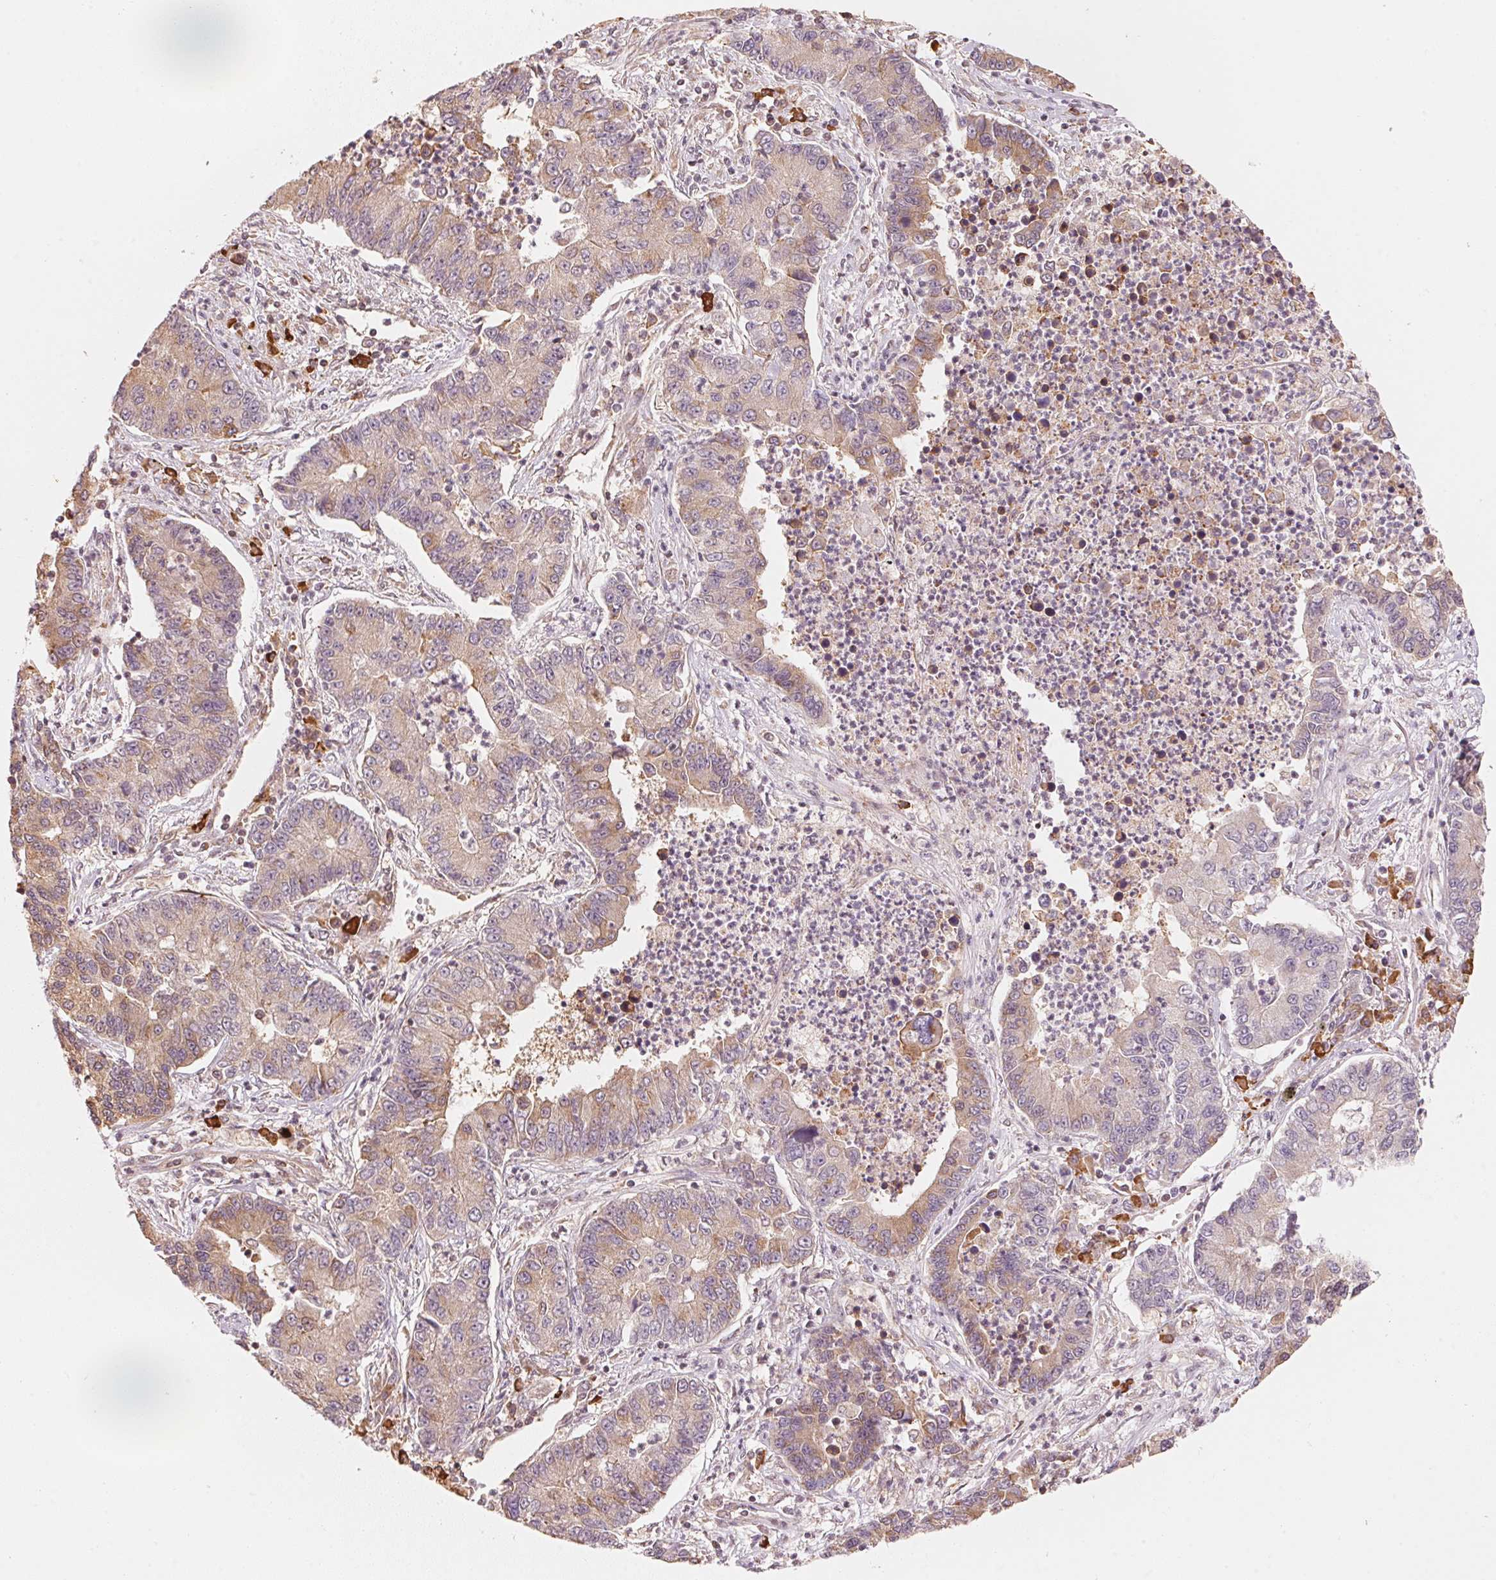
{"staining": {"intensity": "weak", "quantity": "25%-75%", "location": "cytoplasmic/membranous"}, "tissue": "lung cancer", "cell_type": "Tumor cells", "image_type": "cancer", "snomed": [{"axis": "morphology", "description": "Adenocarcinoma, NOS"}, {"axis": "topography", "description": "Lung"}], "caption": "Immunohistochemistry (IHC) micrograph of human lung cancer stained for a protein (brown), which displays low levels of weak cytoplasmic/membranous staining in approximately 25%-75% of tumor cells.", "gene": "PRKN", "patient": {"sex": "female", "age": 57}}